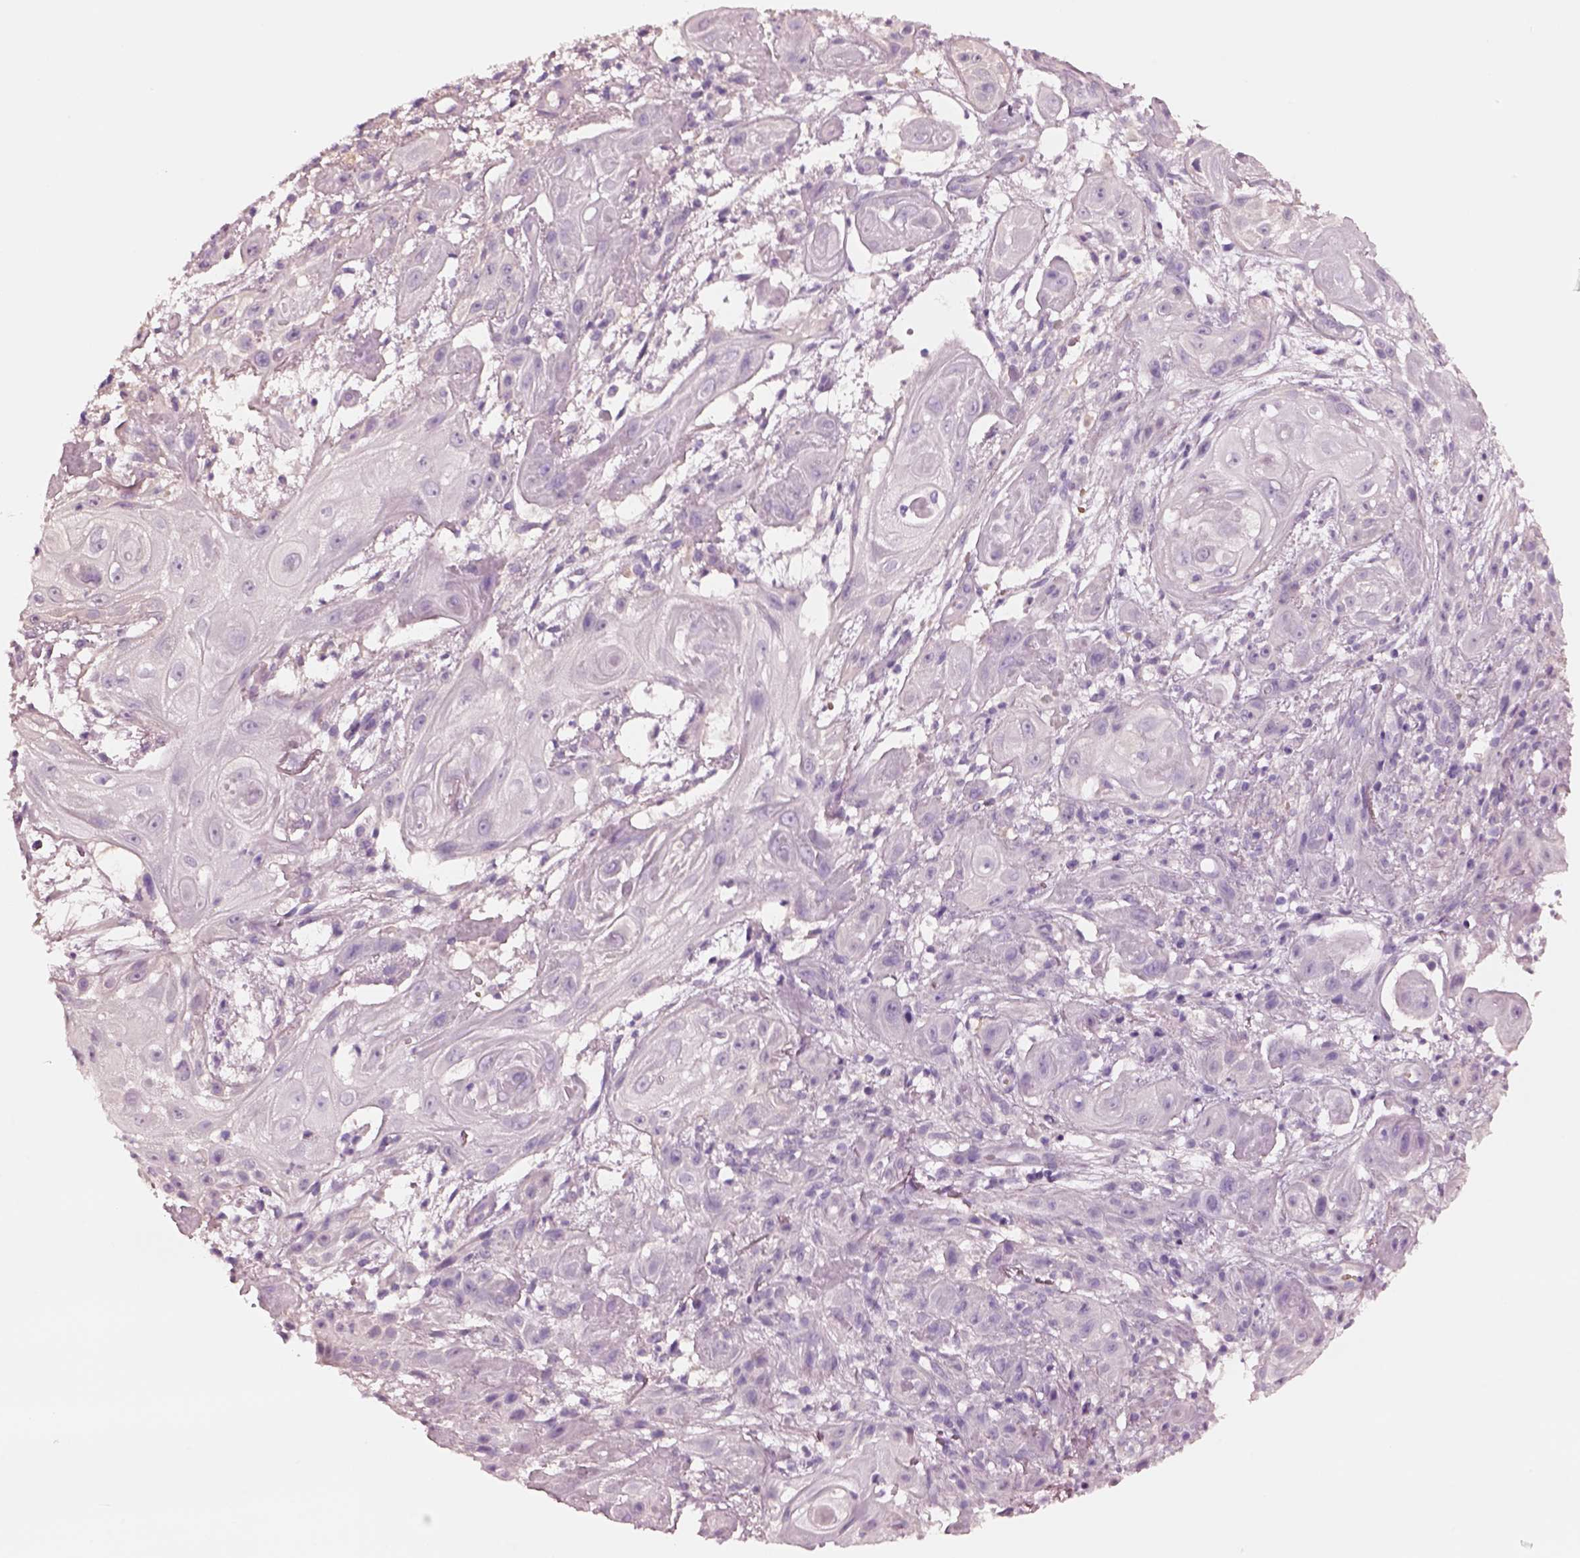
{"staining": {"intensity": "negative", "quantity": "none", "location": "none"}, "tissue": "skin cancer", "cell_type": "Tumor cells", "image_type": "cancer", "snomed": [{"axis": "morphology", "description": "Squamous cell carcinoma, NOS"}, {"axis": "topography", "description": "Skin"}], "caption": "Skin cancer was stained to show a protein in brown. There is no significant expression in tumor cells. (Brightfield microscopy of DAB immunohistochemistry at high magnification).", "gene": "ELSPBP1", "patient": {"sex": "male", "age": 62}}